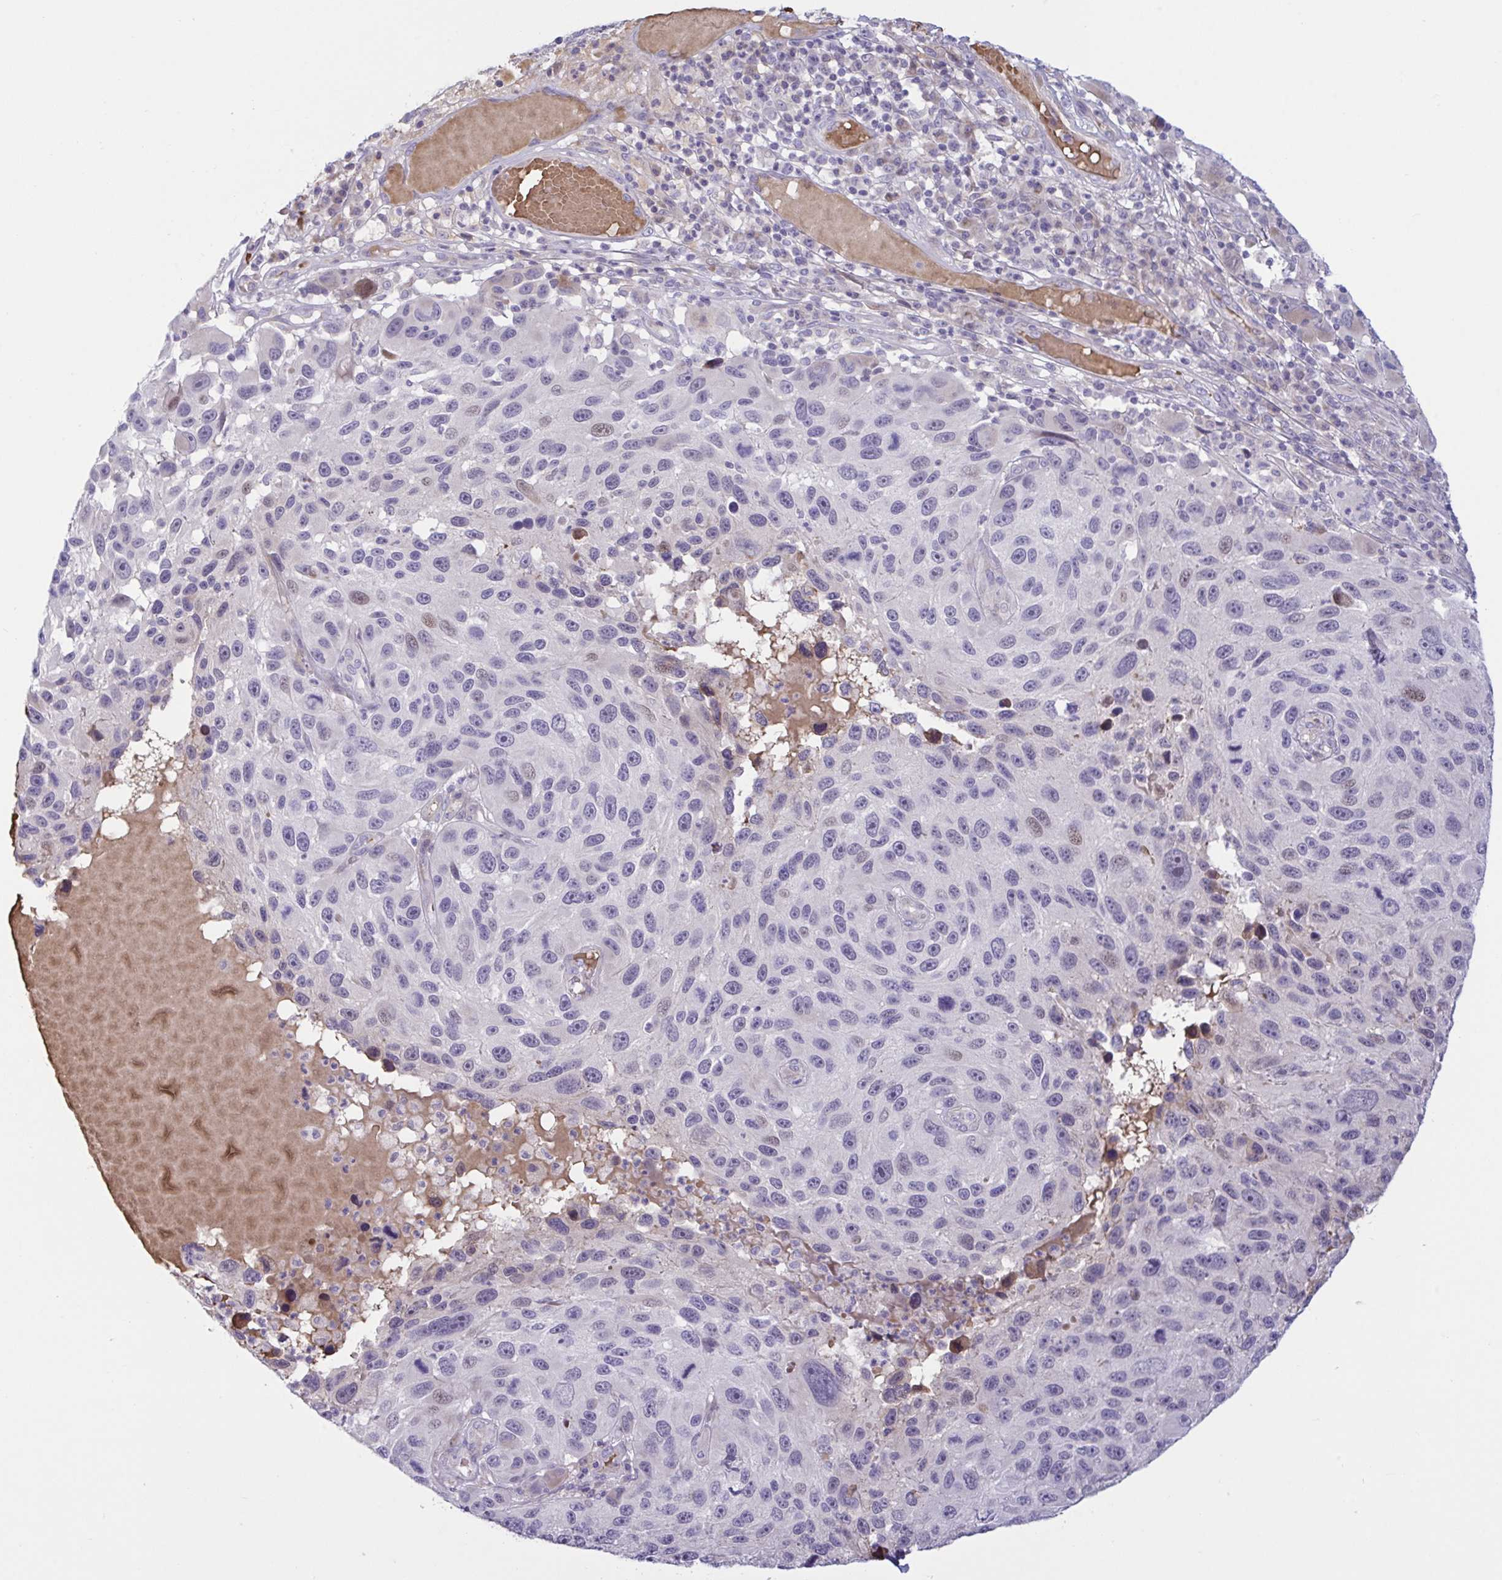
{"staining": {"intensity": "negative", "quantity": "none", "location": "none"}, "tissue": "melanoma", "cell_type": "Tumor cells", "image_type": "cancer", "snomed": [{"axis": "morphology", "description": "Malignant melanoma, NOS"}, {"axis": "topography", "description": "Skin"}], "caption": "High magnification brightfield microscopy of malignant melanoma stained with DAB (3,3'-diaminobenzidine) (brown) and counterstained with hematoxylin (blue): tumor cells show no significant staining.", "gene": "VWC2", "patient": {"sex": "male", "age": 53}}